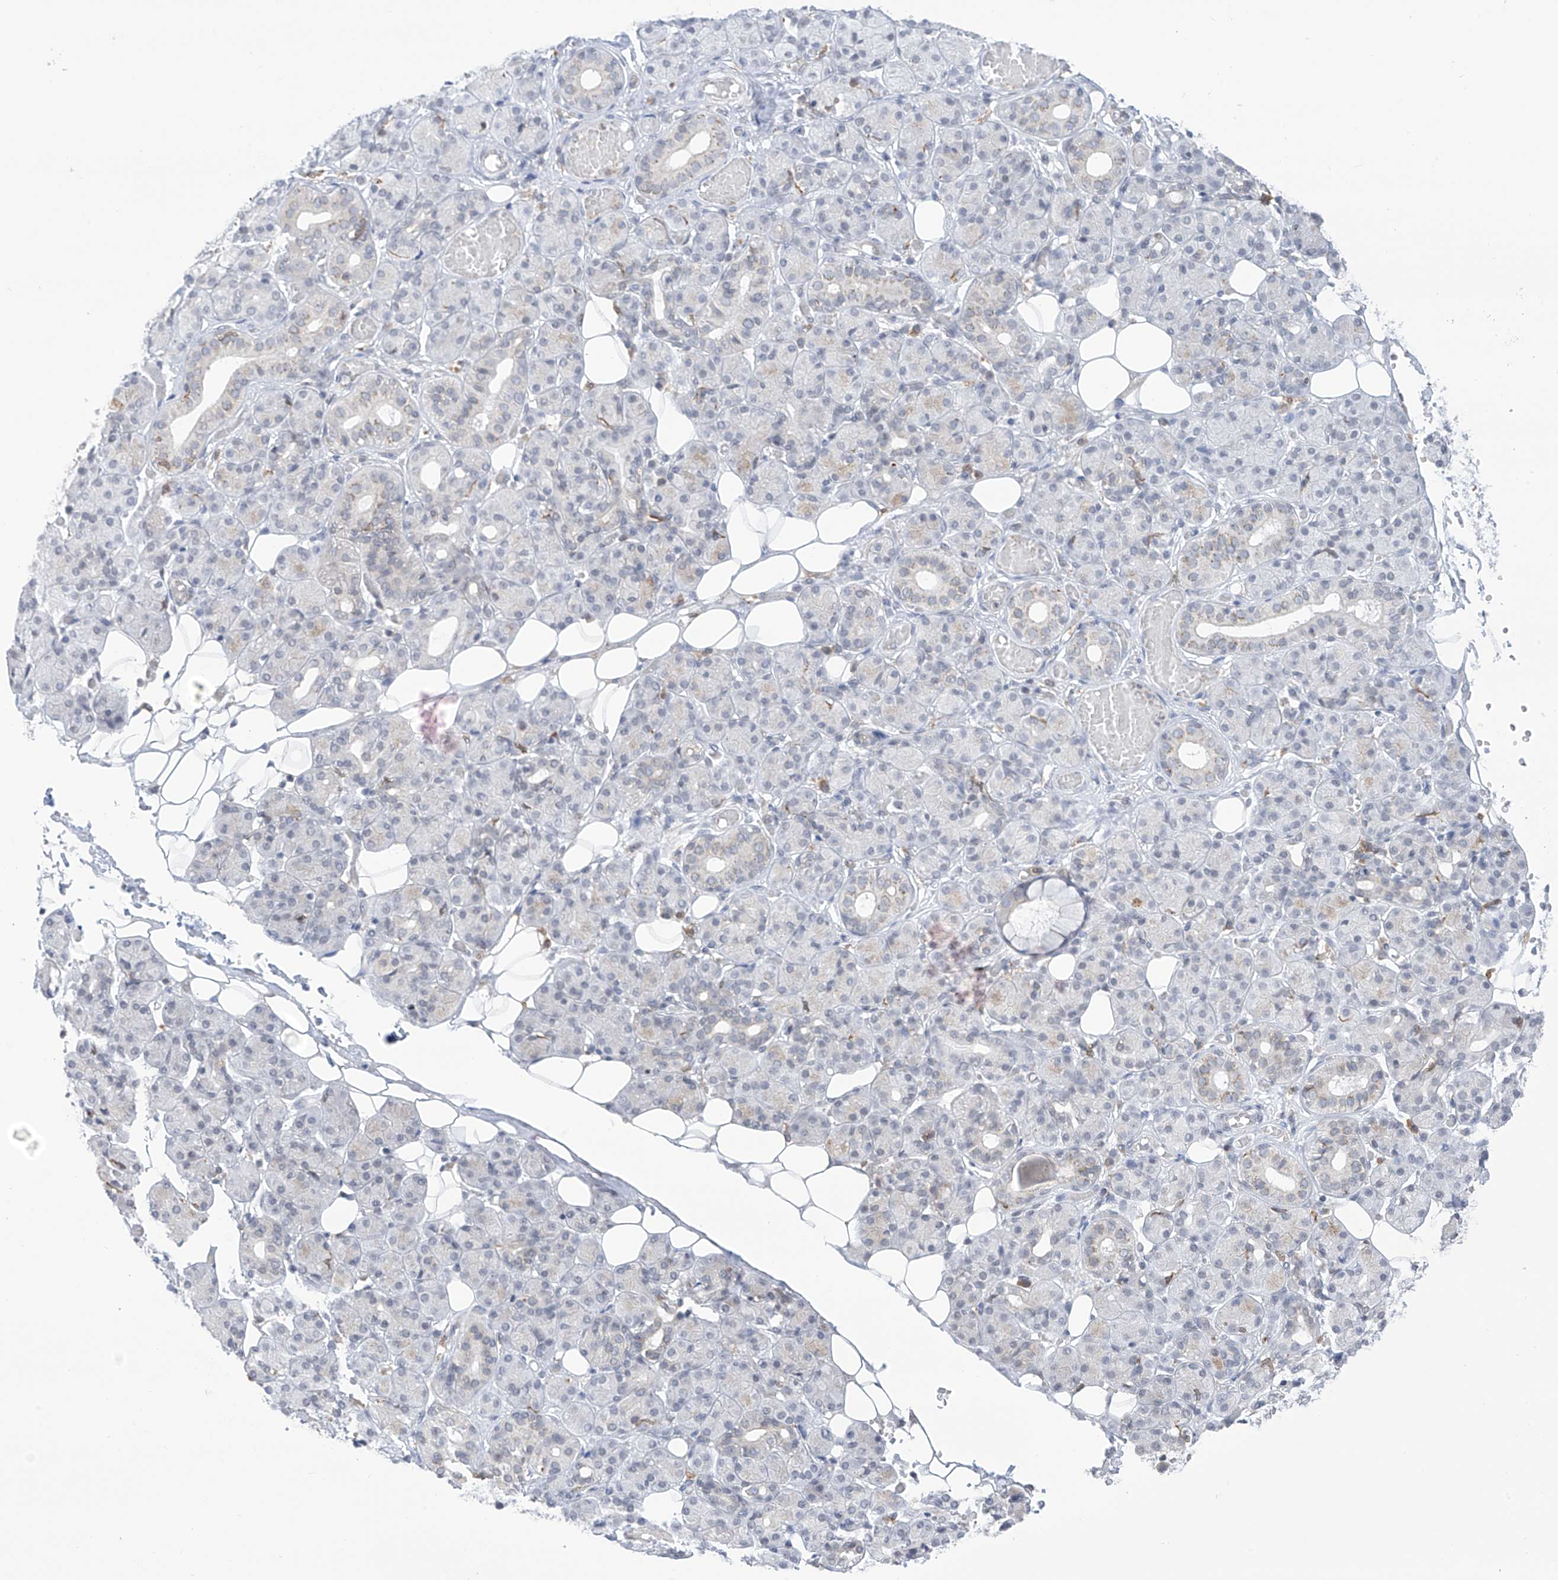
{"staining": {"intensity": "negative", "quantity": "none", "location": "none"}, "tissue": "salivary gland", "cell_type": "Glandular cells", "image_type": "normal", "snomed": [{"axis": "morphology", "description": "Normal tissue, NOS"}, {"axis": "topography", "description": "Salivary gland"}], "caption": "Immunohistochemistry micrograph of unremarkable human salivary gland stained for a protein (brown), which exhibits no staining in glandular cells.", "gene": "TBXAS1", "patient": {"sex": "male", "age": 63}}